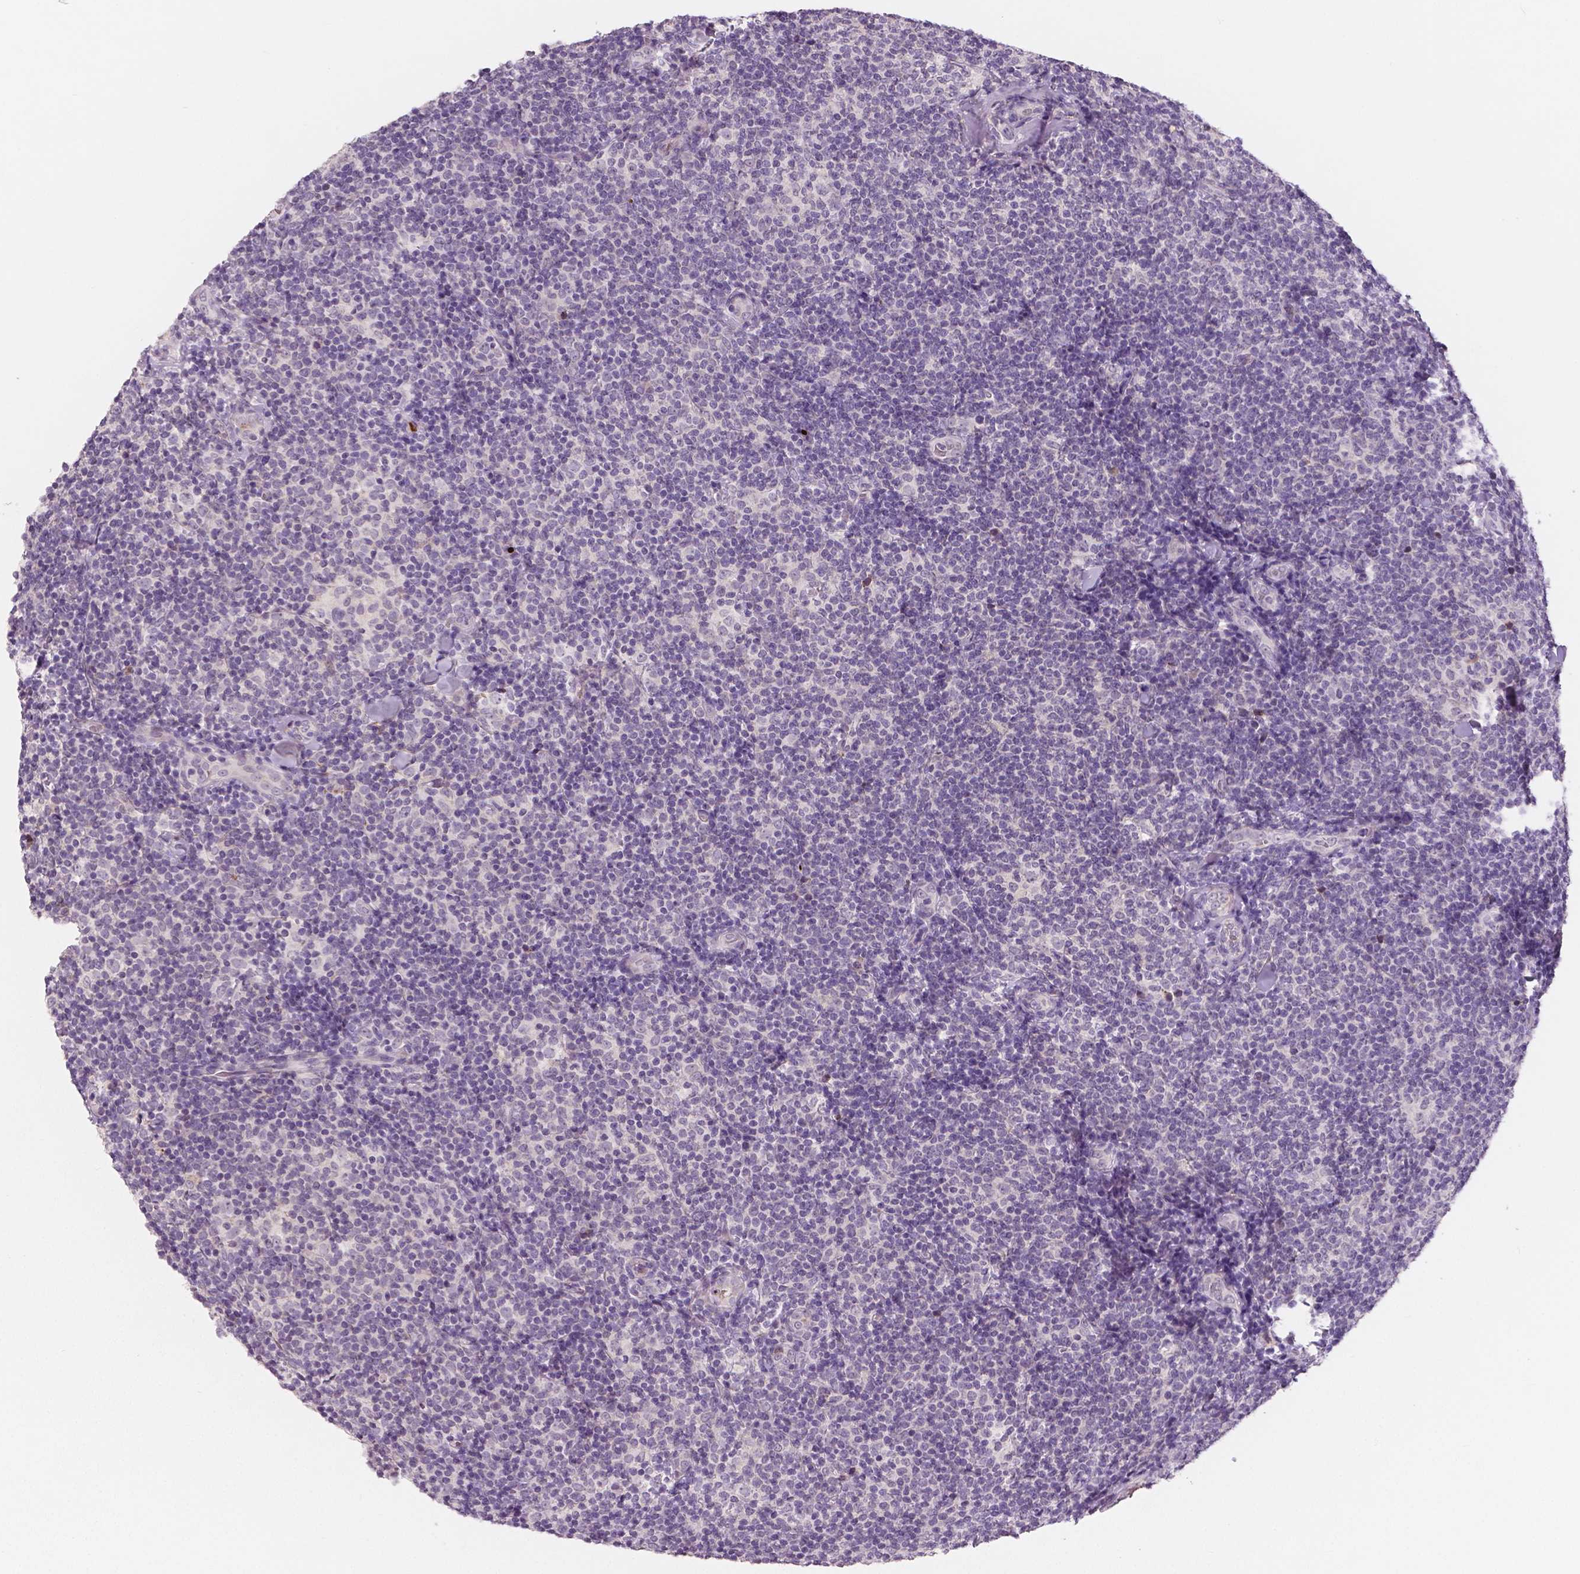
{"staining": {"intensity": "negative", "quantity": "none", "location": "none"}, "tissue": "lymphoma", "cell_type": "Tumor cells", "image_type": "cancer", "snomed": [{"axis": "morphology", "description": "Malignant lymphoma, non-Hodgkin's type, Low grade"}, {"axis": "topography", "description": "Lymph node"}], "caption": "Malignant lymphoma, non-Hodgkin's type (low-grade) stained for a protein using immunohistochemistry reveals no expression tumor cells.", "gene": "APOA4", "patient": {"sex": "female", "age": 56}}